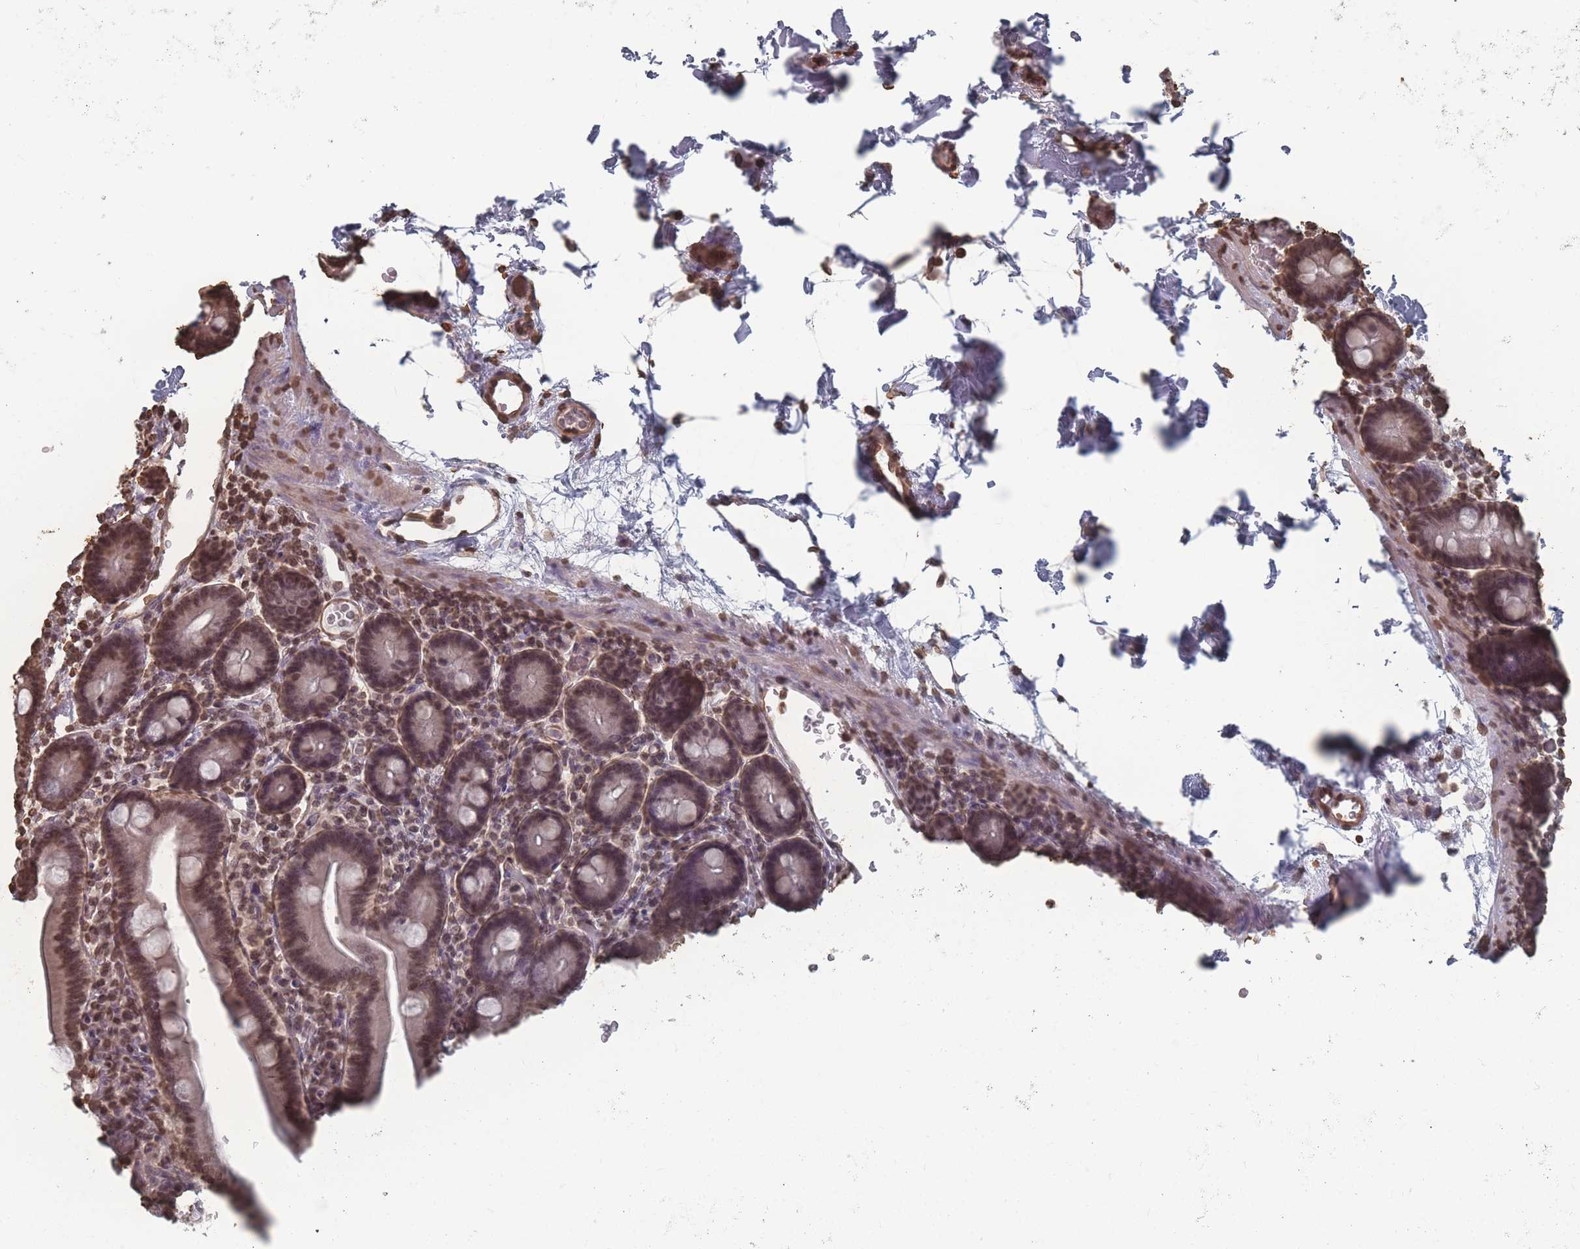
{"staining": {"intensity": "moderate", "quantity": "25%-75%", "location": "nuclear"}, "tissue": "duodenum", "cell_type": "Glandular cells", "image_type": "normal", "snomed": [{"axis": "morphology", "description": "Normal tissue, NOS"}, {"axis": "topography", "description": "Duodenum"}], "caption": "Immunohistochemical staining of benign duodenum displays moderate nuclear protein staining in approximately 25%-75% of glandular cells.", "gene": "PLEKHG5", "patient": {"sex": "male", "age": 55}}